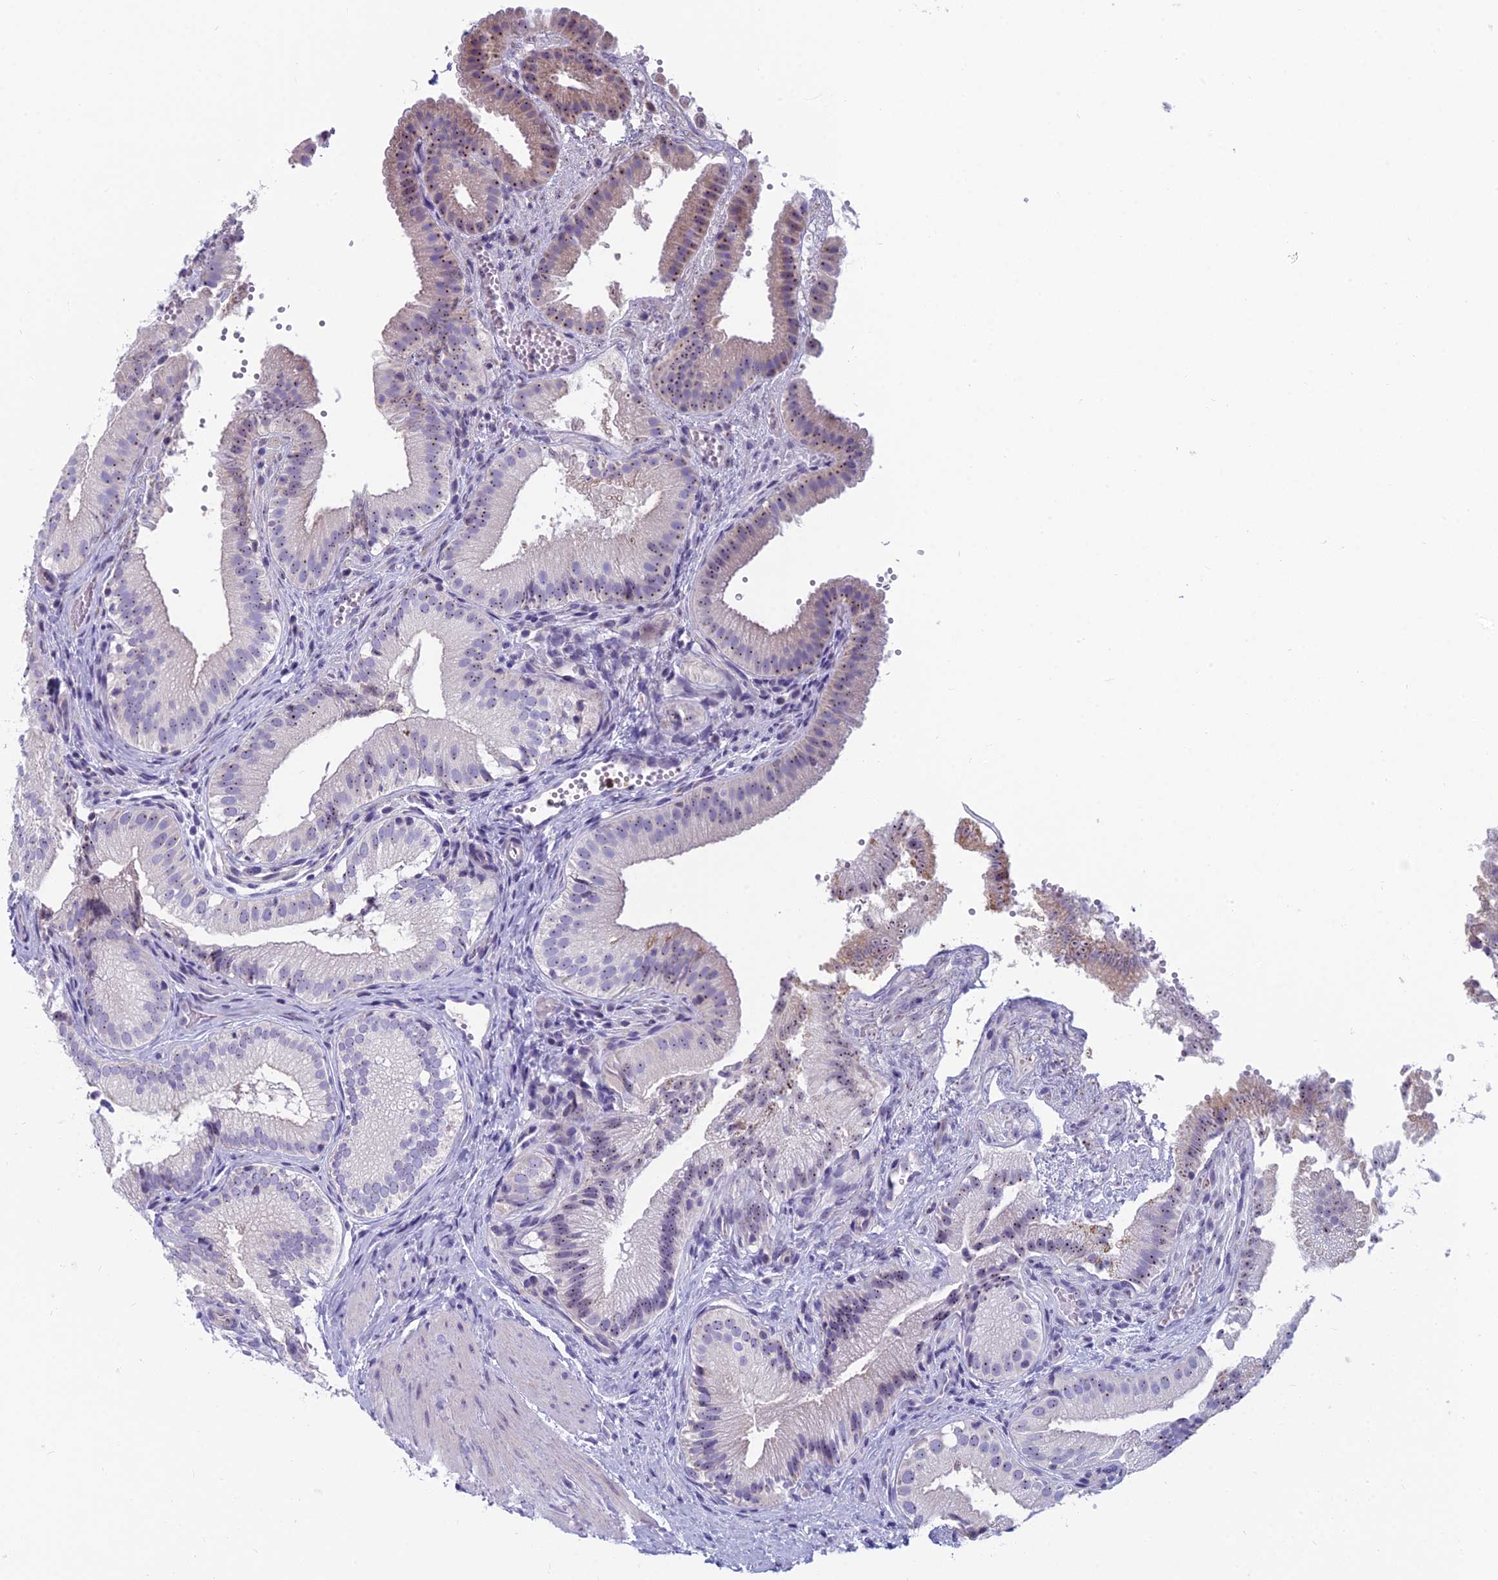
{"staining": {"intensity": "moderate", "quantity": "<25%", "location": "nuclear"}, "tissue": "gallbladder", "cell_type": "Glandular cells", "image_type": "normal", "snomed": [{"axis": "morphology", "description": "Normal tissue, NOS"}, {"axis": "topography", "description": "Gallbladder"}], "caption": "The image exhibits immunohistochemical staining of benign gallbladder. There is moderate nuclear positivity is appreciated in about <25% of glandular cells. The staining was performed using DAB to visualize the protein expression in brown, while the nuclei were stained in blue with hematoxylin (Magnification: 20x).", "gene": "NOC2L", "patient": {"sex": "female", "age": 30}}